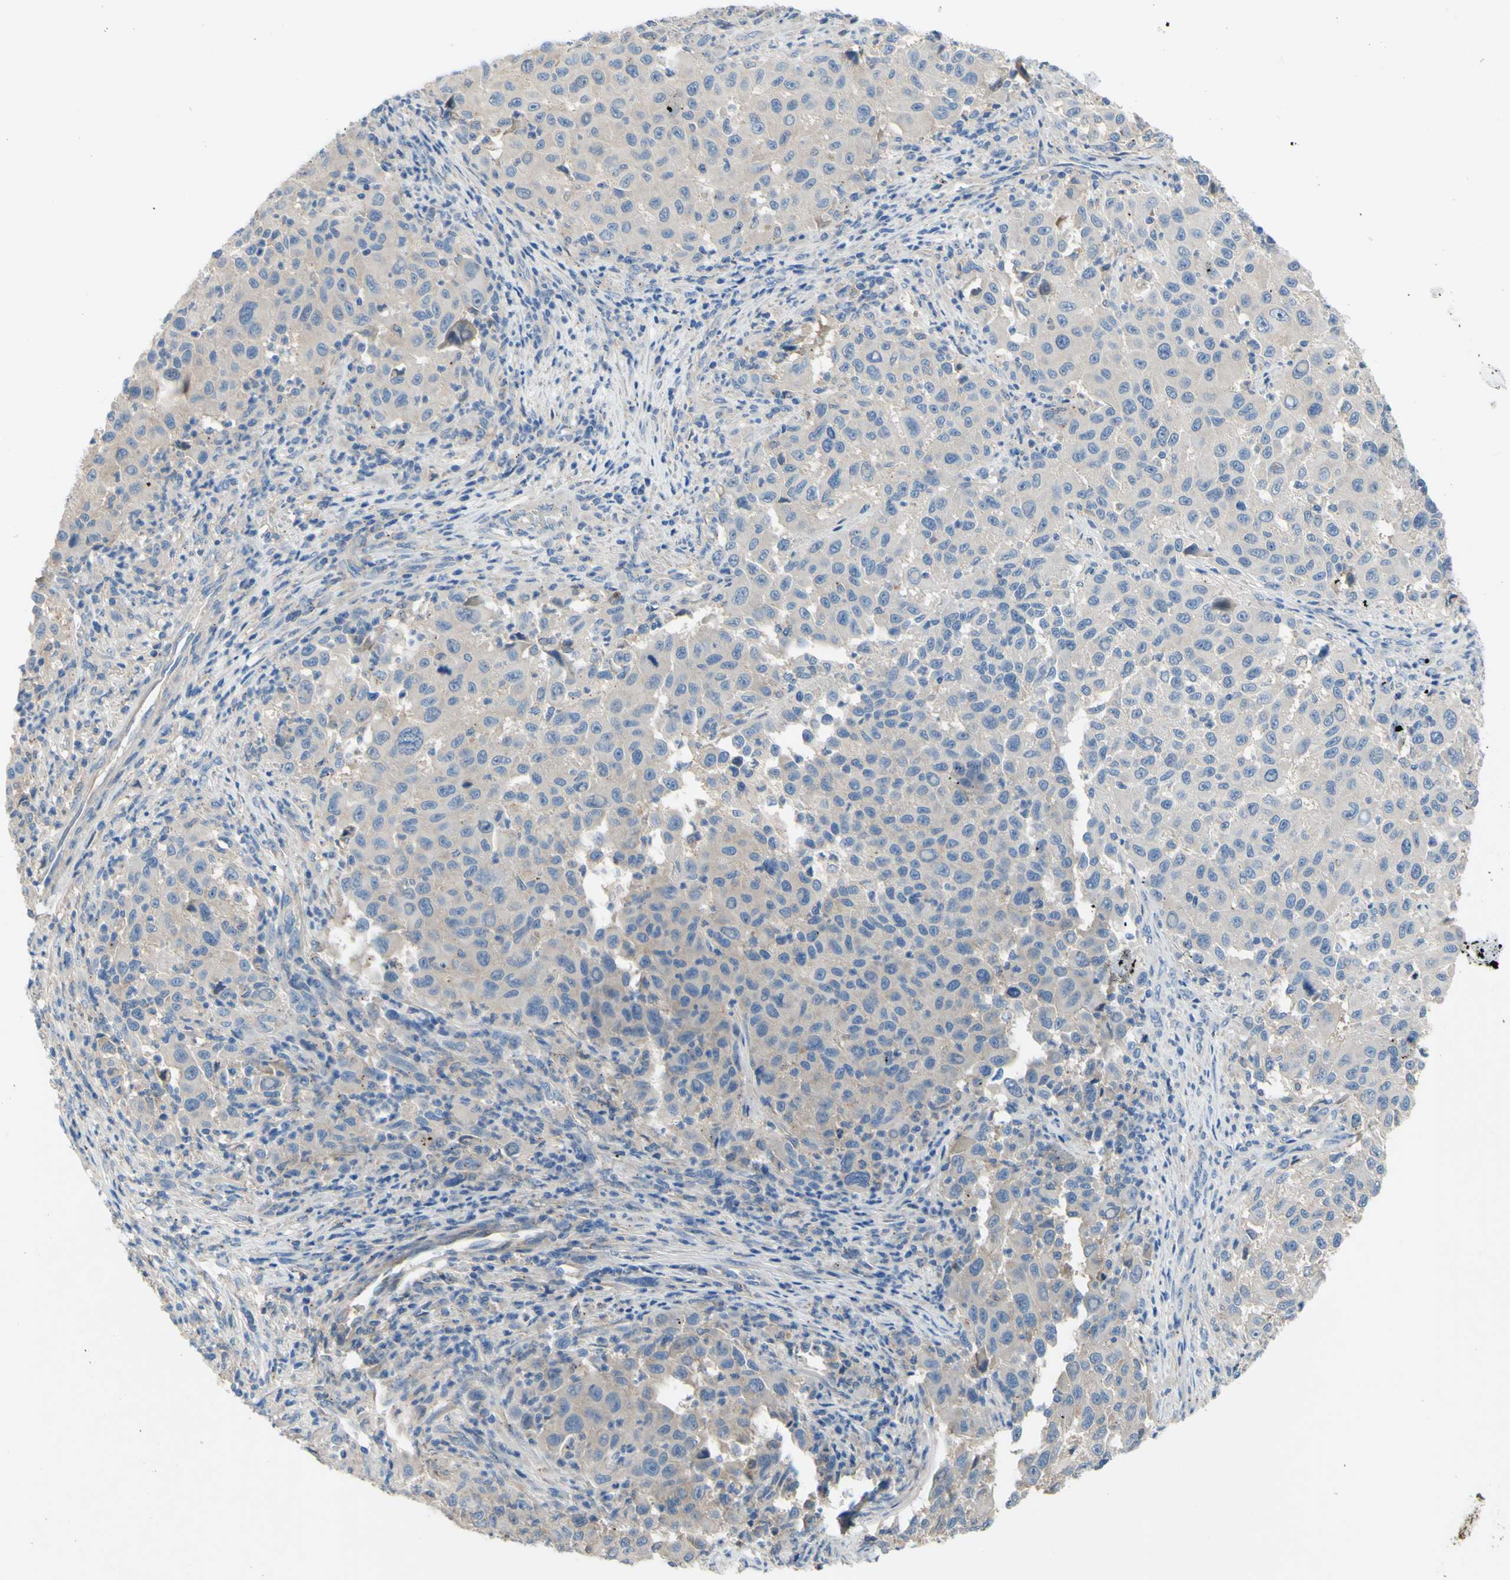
{"staining": {"intensity": "weak", "quantity": "<25%", "location": "cytoplasmic/membranous"}, "tissue": "melanoma", "cell_type": "Tumor cells", "image_type": "cancer", "snomed": [{"axis": "morphology", "description": "Malignant melanoma, Metastatic site"}, {"axis": "topography", "description": "Lymph node"}], "caption": "Malignant melanoma (metastatic site) was stained to show a protein in brown. There is no significant staining in tumor cells.", "gene": "TMEM59L", "patient": {"sex": "male", "age": 61}}